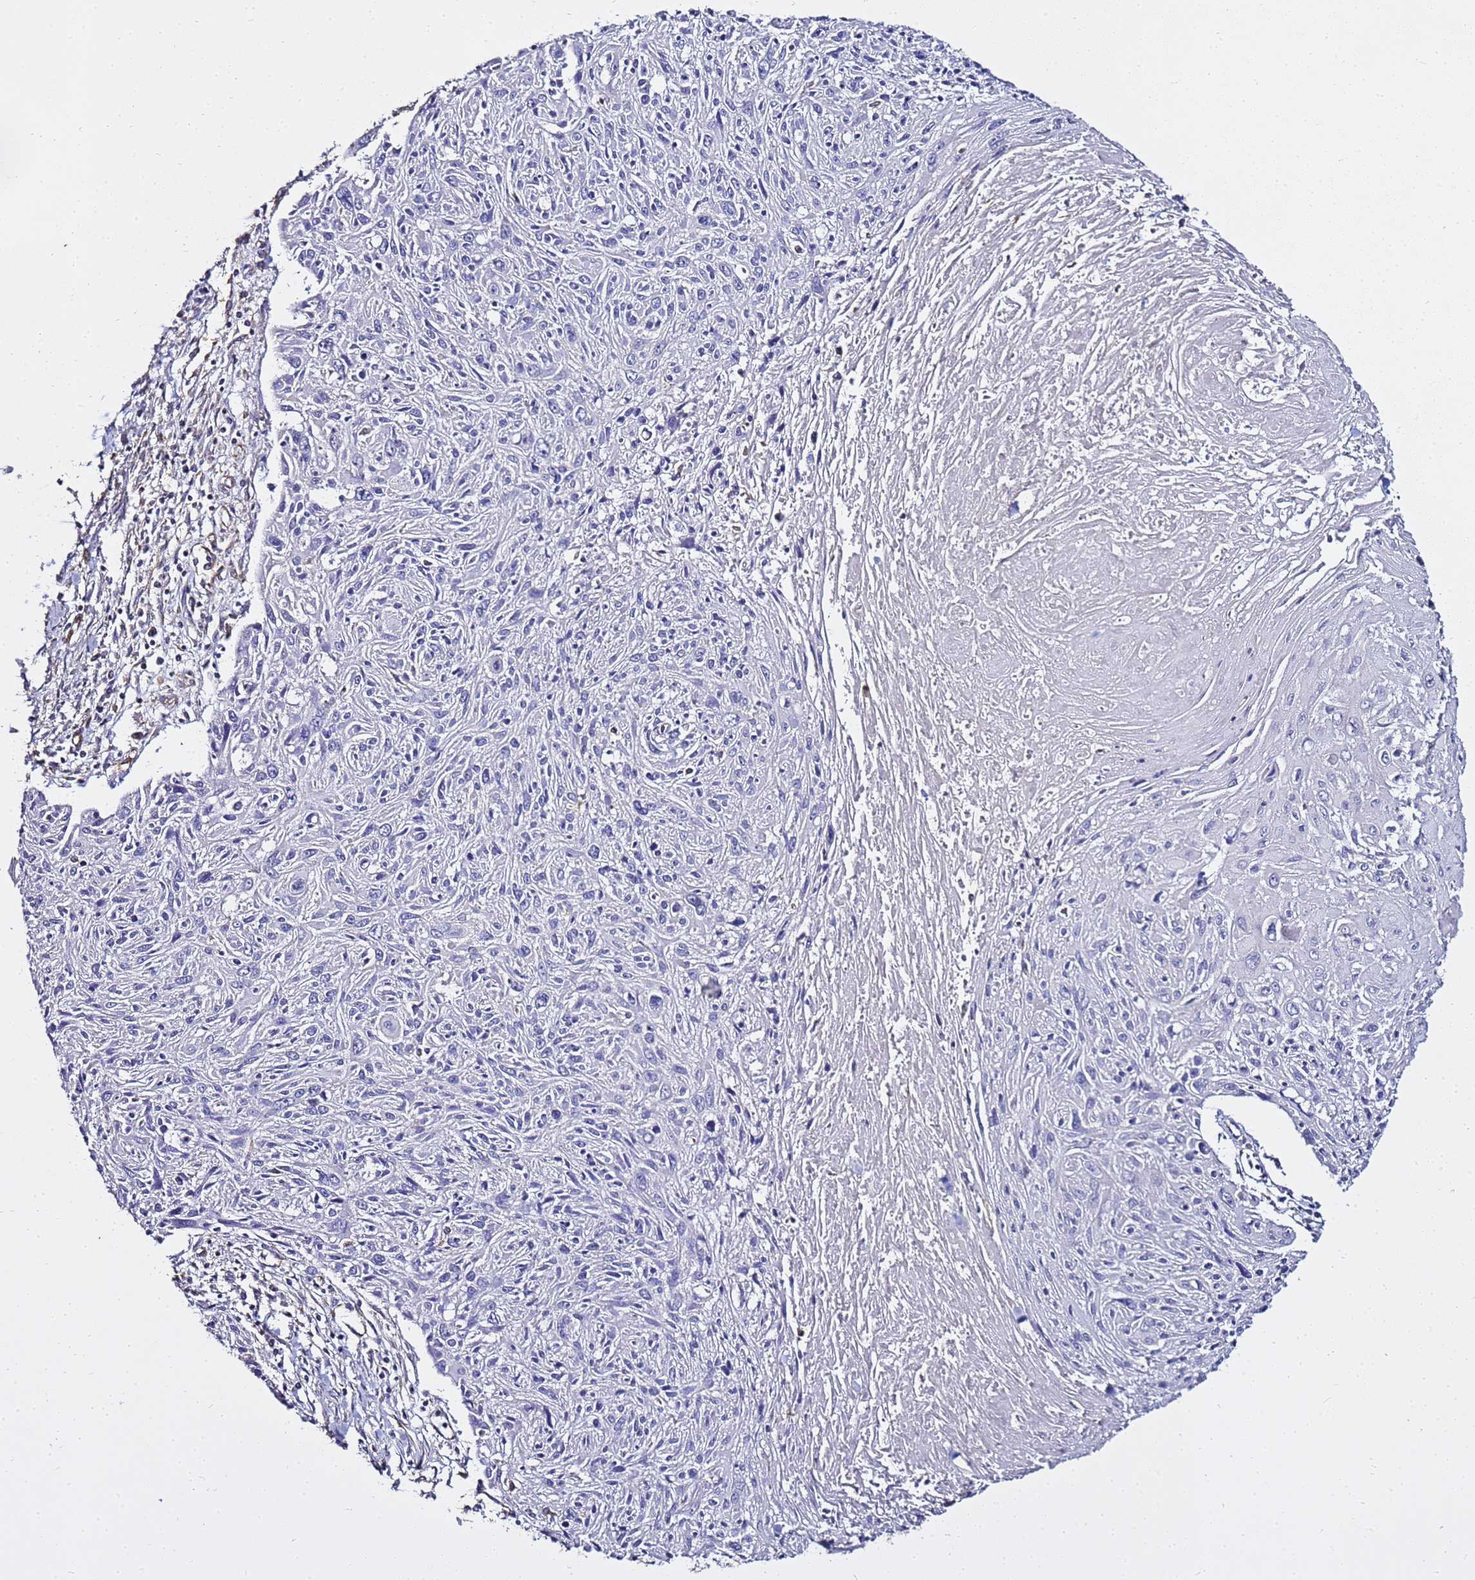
{"staining": {"intensity": "negative", "quantity": "none", "location": "none"}, "tissue": "cervical cancer", "cell_type": "Tumor cells", "image_type": "cancer", "snomed": [{"axis": "morphology", "description": "Squamous cell carcinoma, NOS"}, {"axis": "topography", "description": "Cervix"}], "caption": "Immunohistochemistry (IHC) histopathology image of cervical squamous cell carcinoma stained for a protein (brown), which reveals no expression in tumor cells.", "gene": "ENOPH1", "patient": {"sex": "female", "age": 51}}